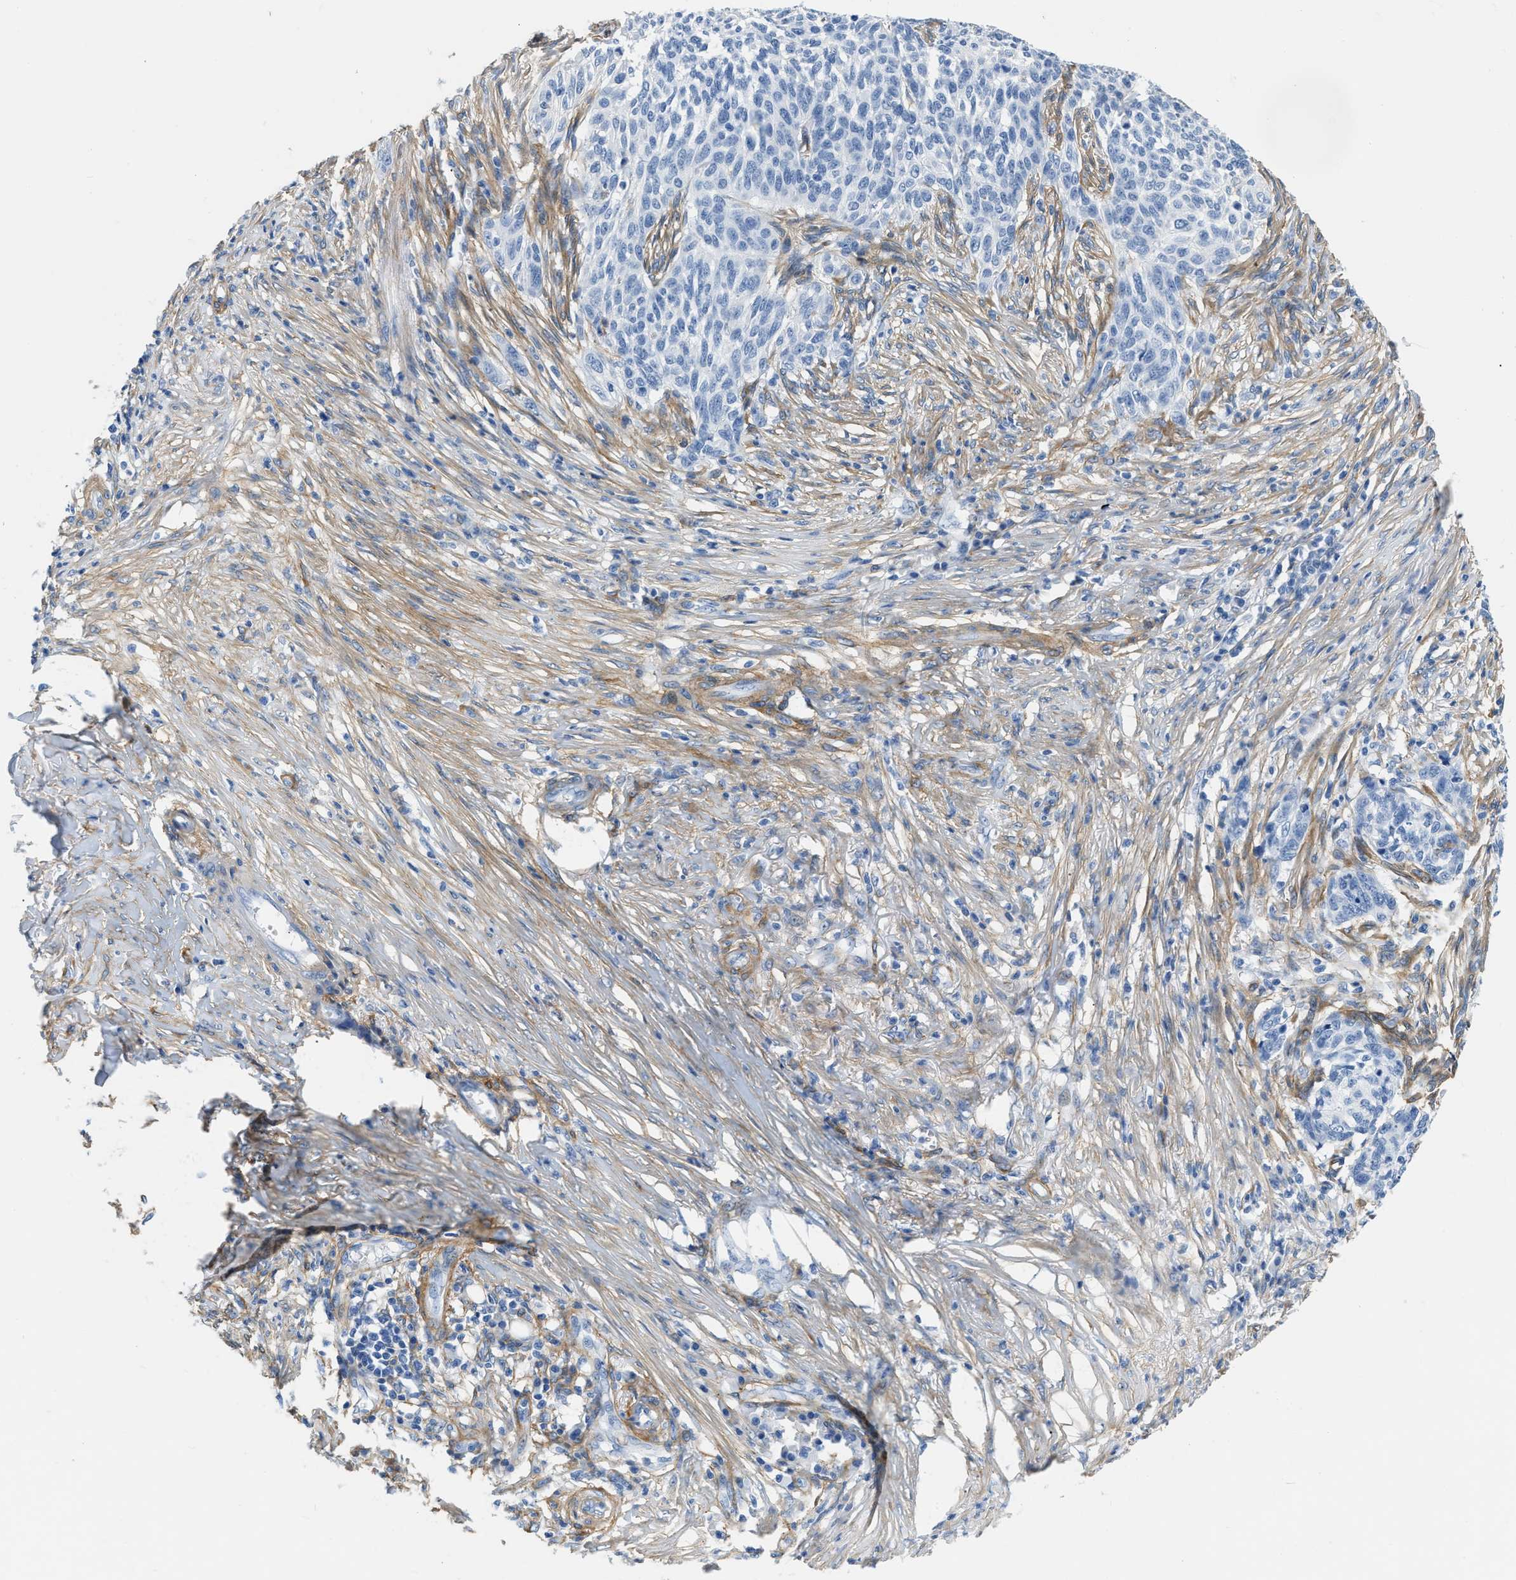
{"staining": {"intensity": "negative", "quantity": "none", "location": "none"}, "tissue": "skin cancer", "cell_type": "Tumor cells", "image_type": "cancer", "snomed": [{"axis": "morphology", "description": "Basal cell carcinoma"}, {"axis": "topography", "description": "Skin"}], "caption": "Immunohistochemical staining of human basal cell carcinoma (skin) shows no significant expression in tumor cells.", "gene": "PDGFRB", "patient": {"sex": "male", "age": 85}}